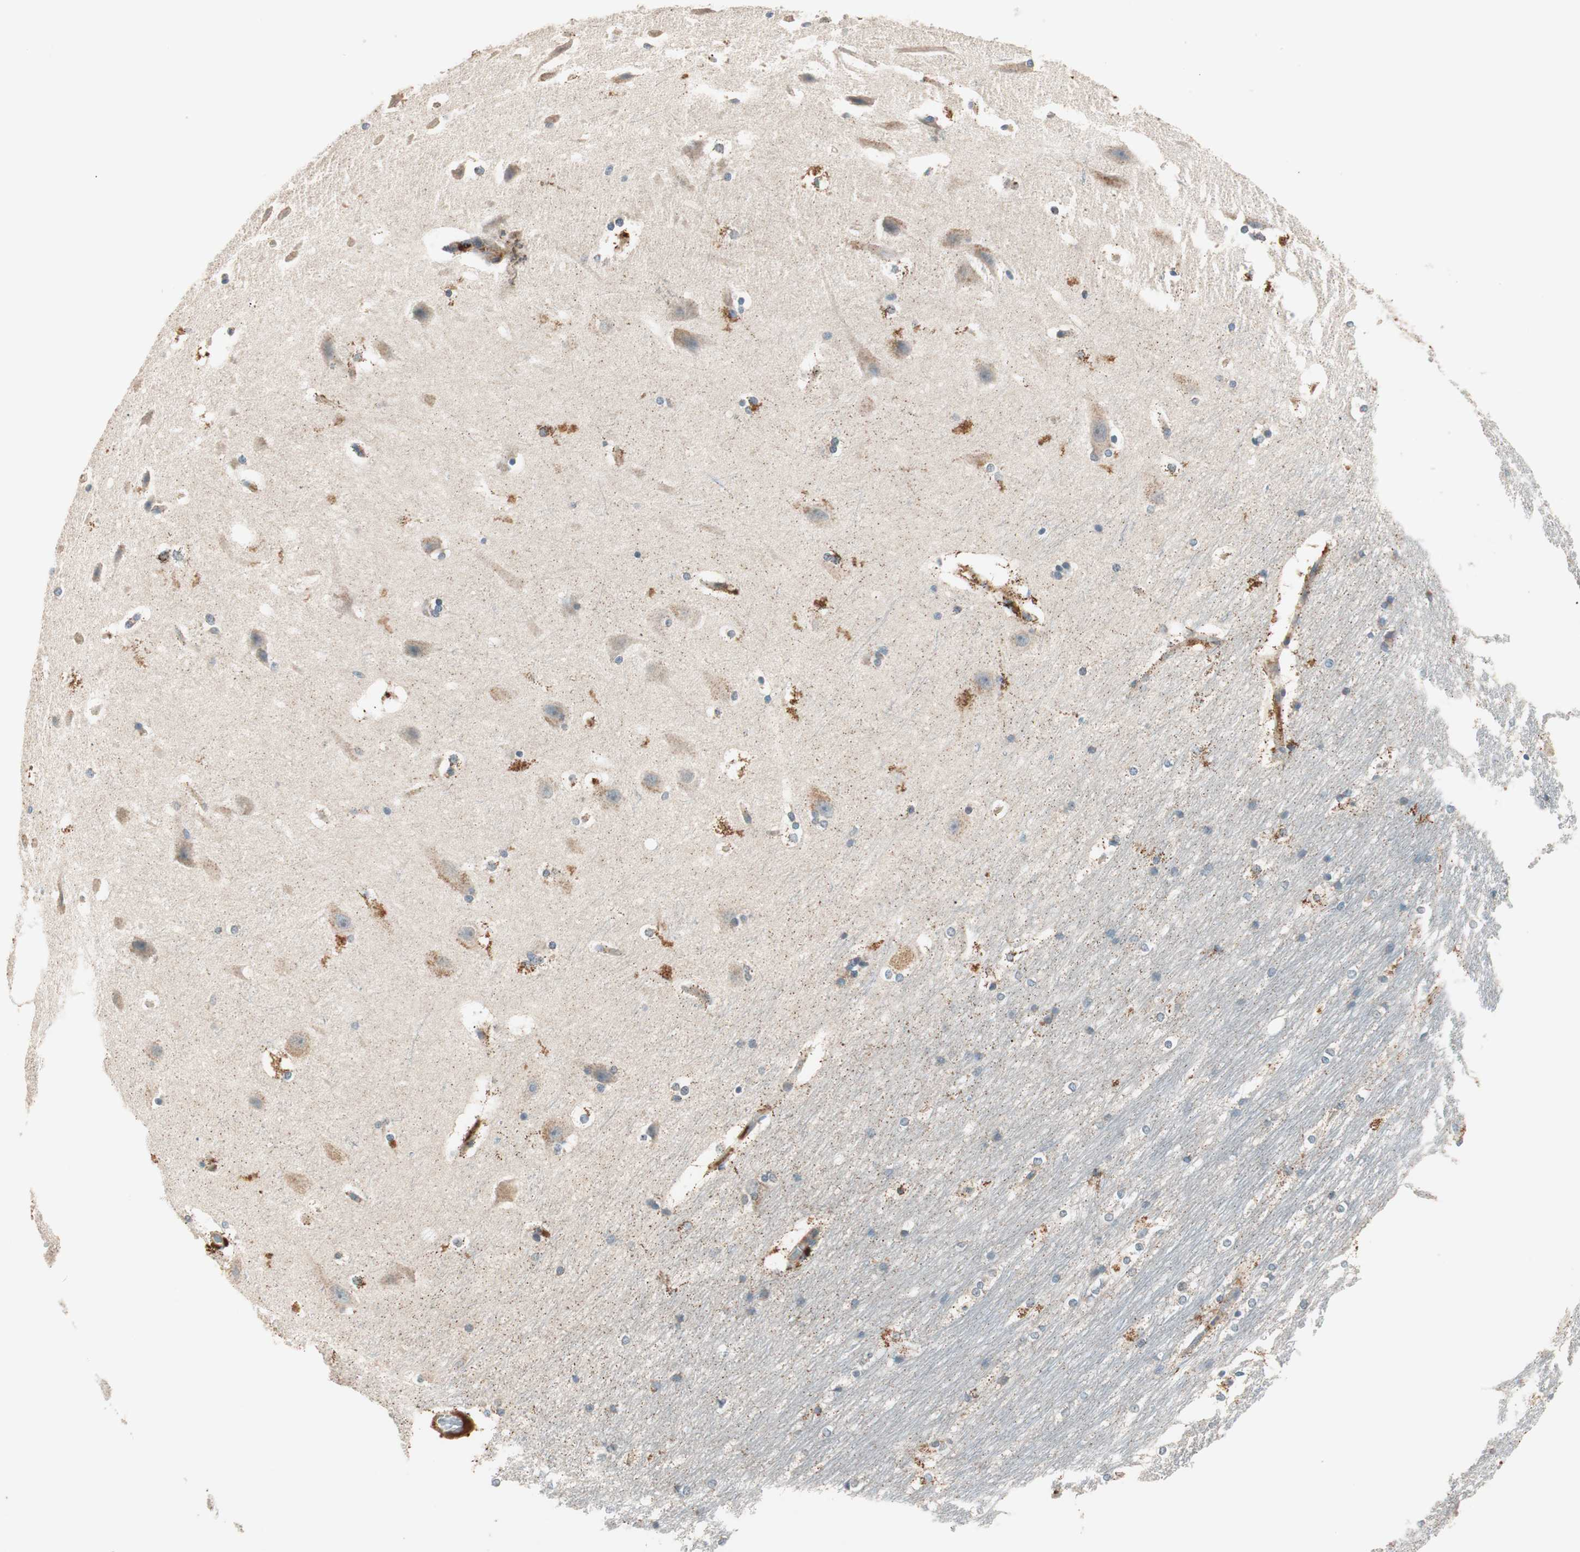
{"staining": {"intensity": "moderate", "quantity": "25%-75%", "location": "cytoplasmic/membranous"}, "tissue": "hippocampus", "cell_type": "Glial cells", "image_type": "normal", "snomed": [{"axis": "morphology", "description": "Normal tissue, NOS"}, {"axis": "topography", "description": "Hippocampus"}], "caption": "Human hippocampus stained with a brown dye reveals moderate cytoplasmic/membranous positive expression in approximately 25%-75% of glial cells.", "gene": "HPN", "patient": {"sex": "female", "age": 19}}